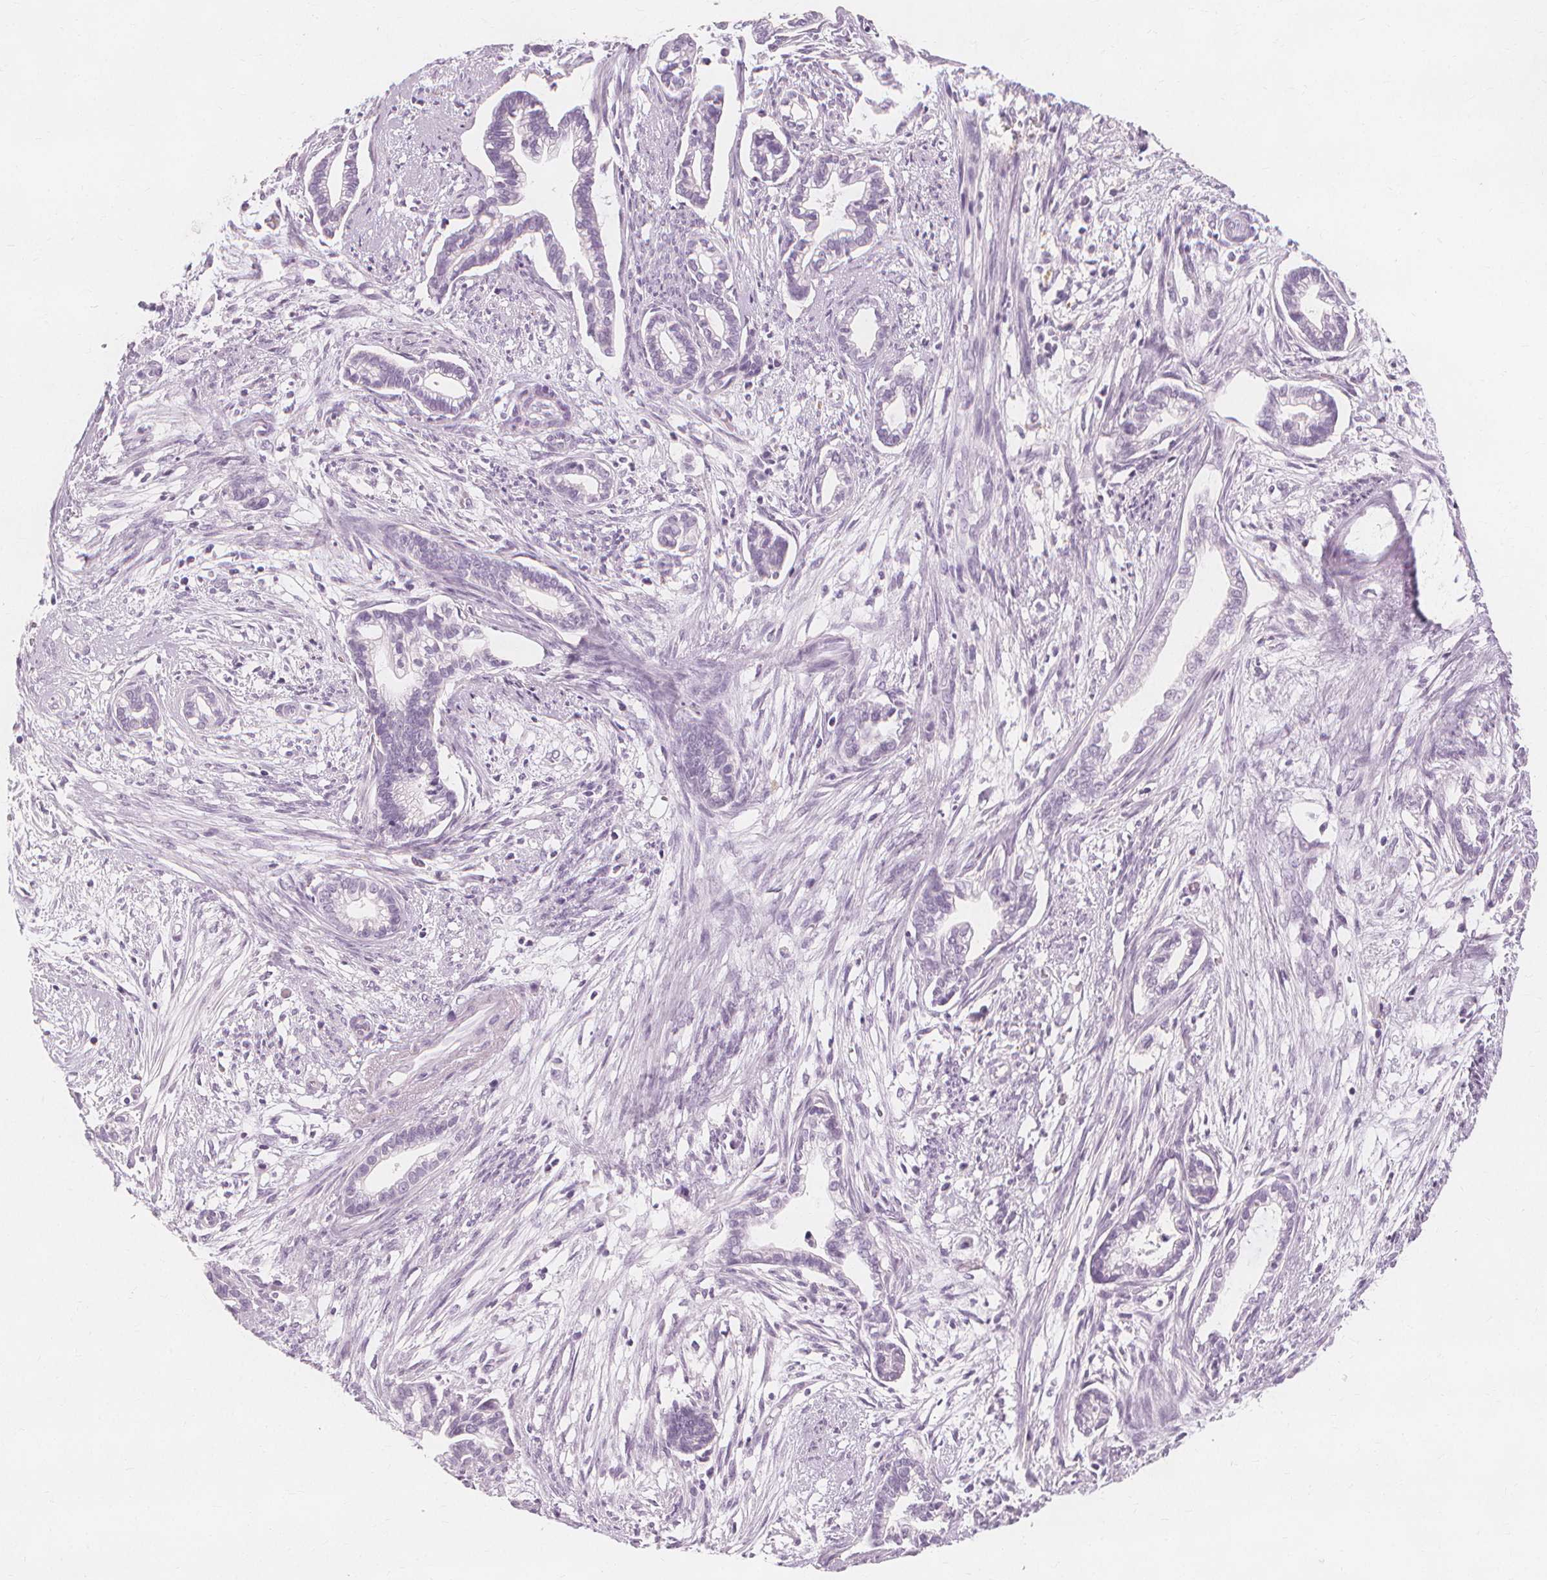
{"staining": {"intensity": "negative", "quantity": "none", "location": "none"}, "tissue": "cervical cancer", "cell_type": "Tumor cells", "image_type": "cancer", "snomed": [{"axis": "morphology", "description": "Adenocarcinoma, NOS"}, {"axis": "topography", "description": "Cervix"}], "caption": "DAB immunohistochemical staining of human cervical adenocarcinoma shows no significant staining in tumor cells.", "gene": "TFF1", "patient": {"sex": "female", "age": 62}}